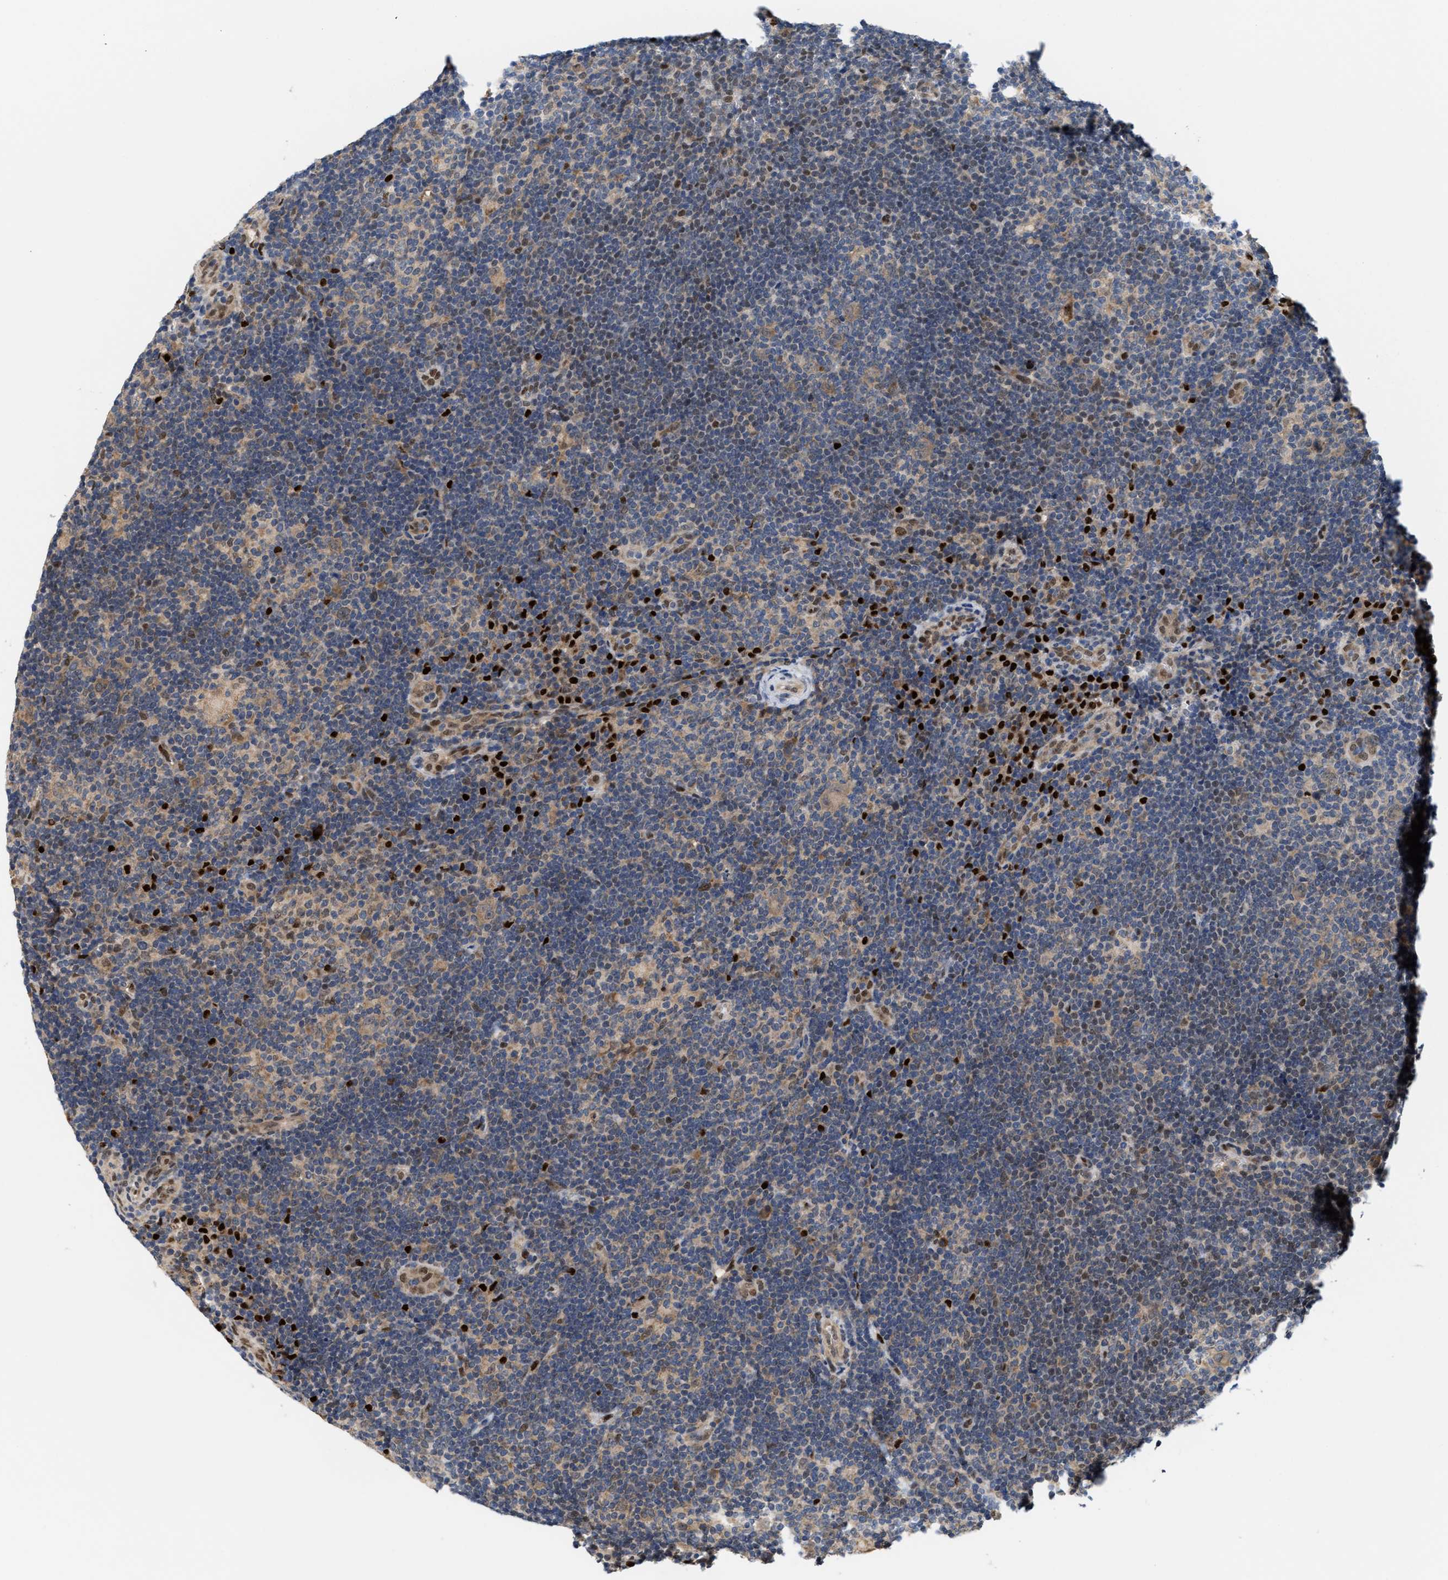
{"staining": {"intensity": "weak", "quantity": "25%-75%", "location": "cytoplasmic/membranous"}, "tissue": "lymphoma", "cell_type": "Tumor cells", "image_type": "cancer", "snomed": [{"axis": "morphology", "description": "Hodgkin's disease, NOS"}, {"axis": "topography", "description": "Lymph node"}], "caption": "Immunohistochemical staining of human lymphoma exhibits weak cytoplasmic/membranous protein positivity in about 25%-75% of tumor cells. (brown staining indicates protein expression, while blue staining denotes nuclei).", "gene": "TCF4", "patient": {"sex": "female", "age": 57}}